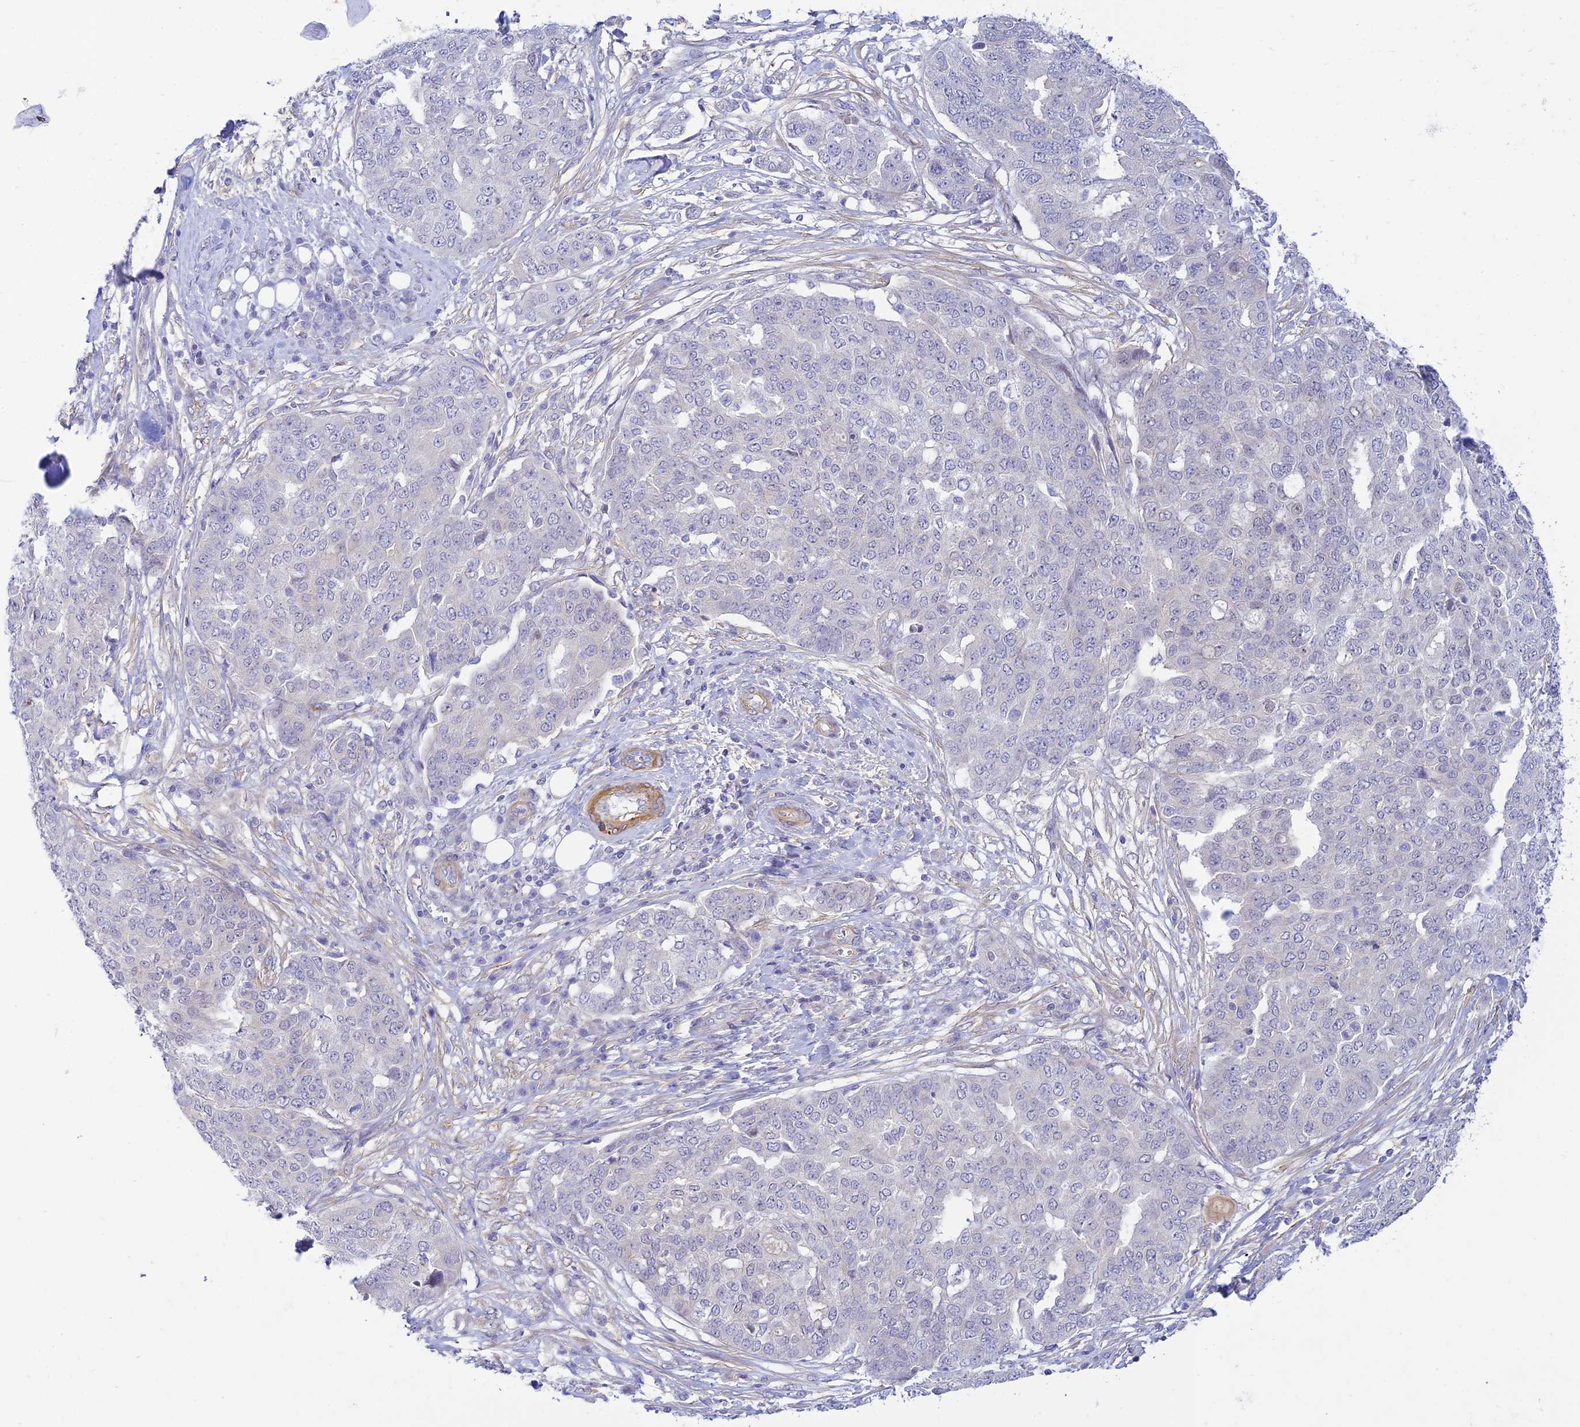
{"staining": {"intensity": "negative", "quantity": "none", "location": "none"}, "tissue": "ovarian cancer", "cell_type": "Tumor cells", "image_type": "cancer", "snomed": [{"axis": "morphology", "description": "Cystadenocarcinoma, serous, NOS"}, {"axis": "topography", "description": "Soft tissue"}, {"axis": "topography", "description": "Ovary"}], "caption": "The image shows no staining of tumor cells in ovarian cancer.", "gene": "FBXW4", "patient": {"sex": "female", "age": 57}}